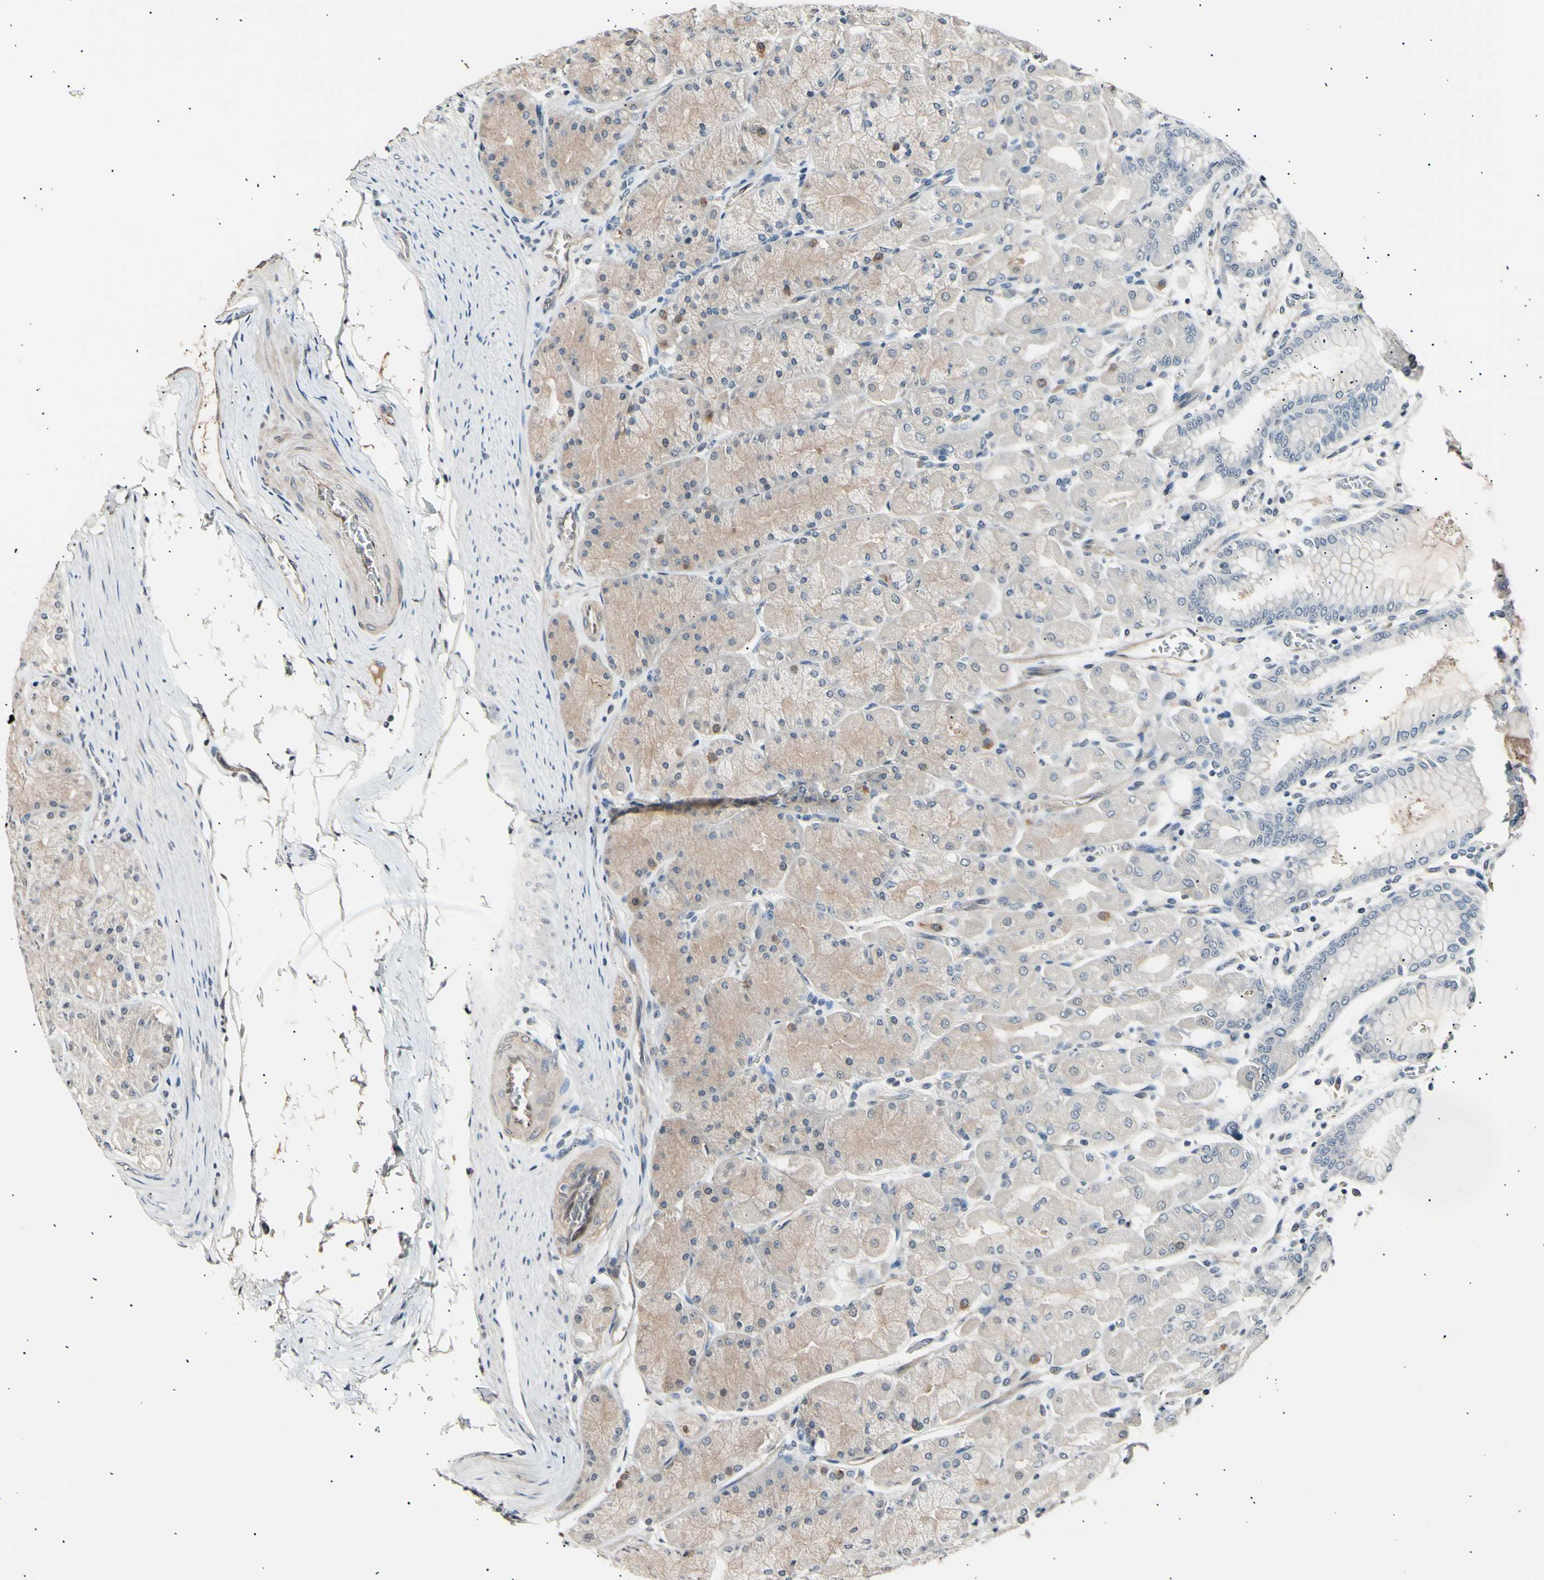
{"staining": {"intensity": "weak", "quantity": ">75%", "location": "cytoplasmic/membranous,nuclear"}, "tissue": "stomach", "cell_type": "Glandular cells", "image_type": "normal", "snomed": [{"axis": "morphology", "description": "Normal tissue, NOS"}, {"axis": "topography", "description": "Stomach, upper"}], "caption": "A photomicrograph of human stomach stained for a protein shows weak cytoplasmic/membranous,nuclear brown staining in glandular cells. The protein is shown in brown color, while the nuclei are stained blue.", "gene": "AK1", "patient": {"sex": "female", "age": 56}}